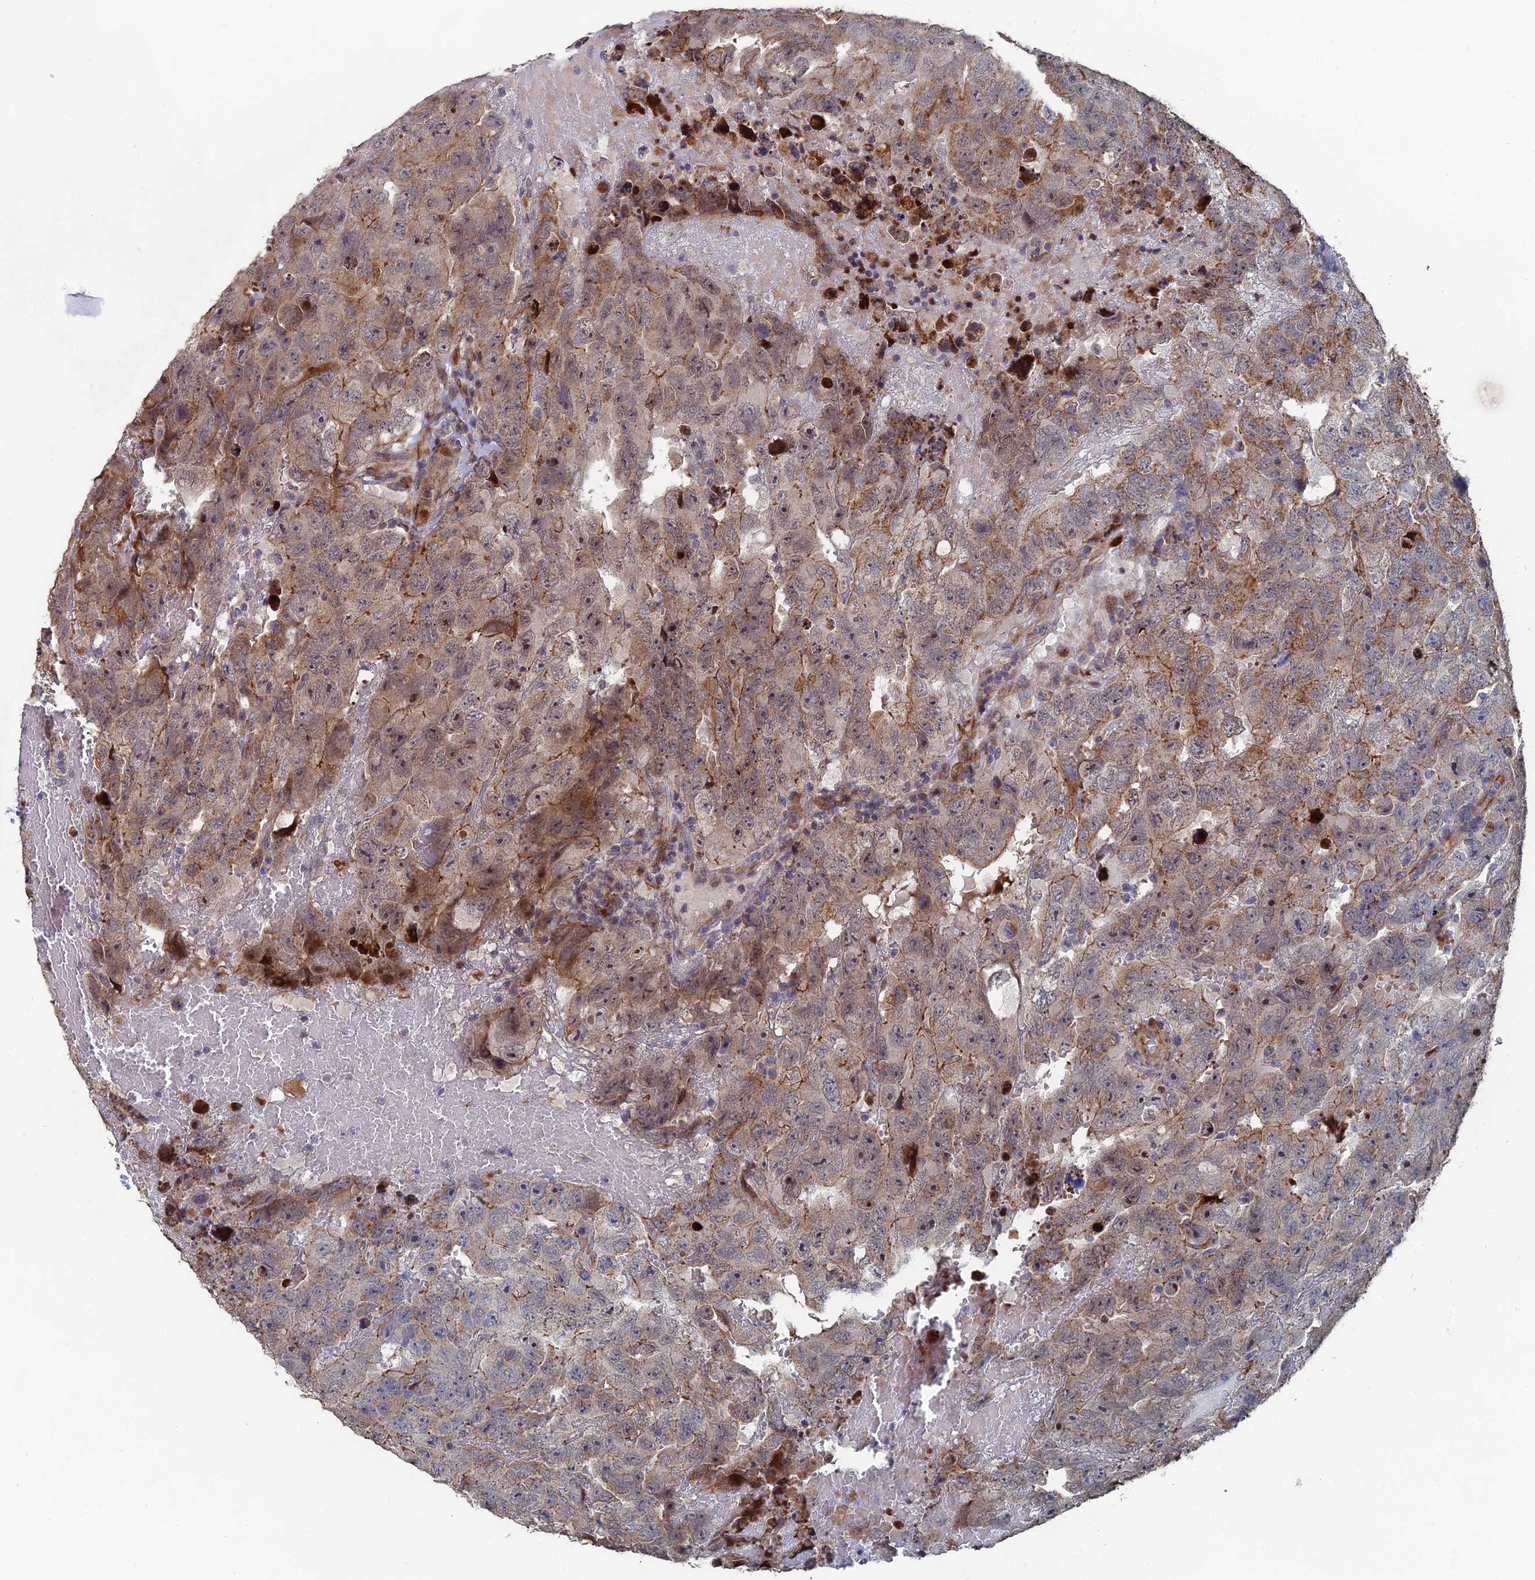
{"staining": {"intensity": "moderate", "quantity": "<25%", "location": "cytoplasmic/membranous"}, "tissue": "testis cancer", "cell_type": "Tumor cells", "image_type": "cancer", "snomed": [{"axis": "morphology", "description": "Carcinoma, Embryonal, NOS"}, {"axis": "topography", "description": "Testis"}], "caption": "Immunohistochemical staining of human embryonal carcinoma (testis) displays low levels of moderate cytoplasmic/membranous protein positivity in about <25% of tumor cells. (DAB IHC, brown staining for protein, blue staining for nuclei).", "gene": "GTF2IRD1", "patient": {"sex": "male", "age": 45}}